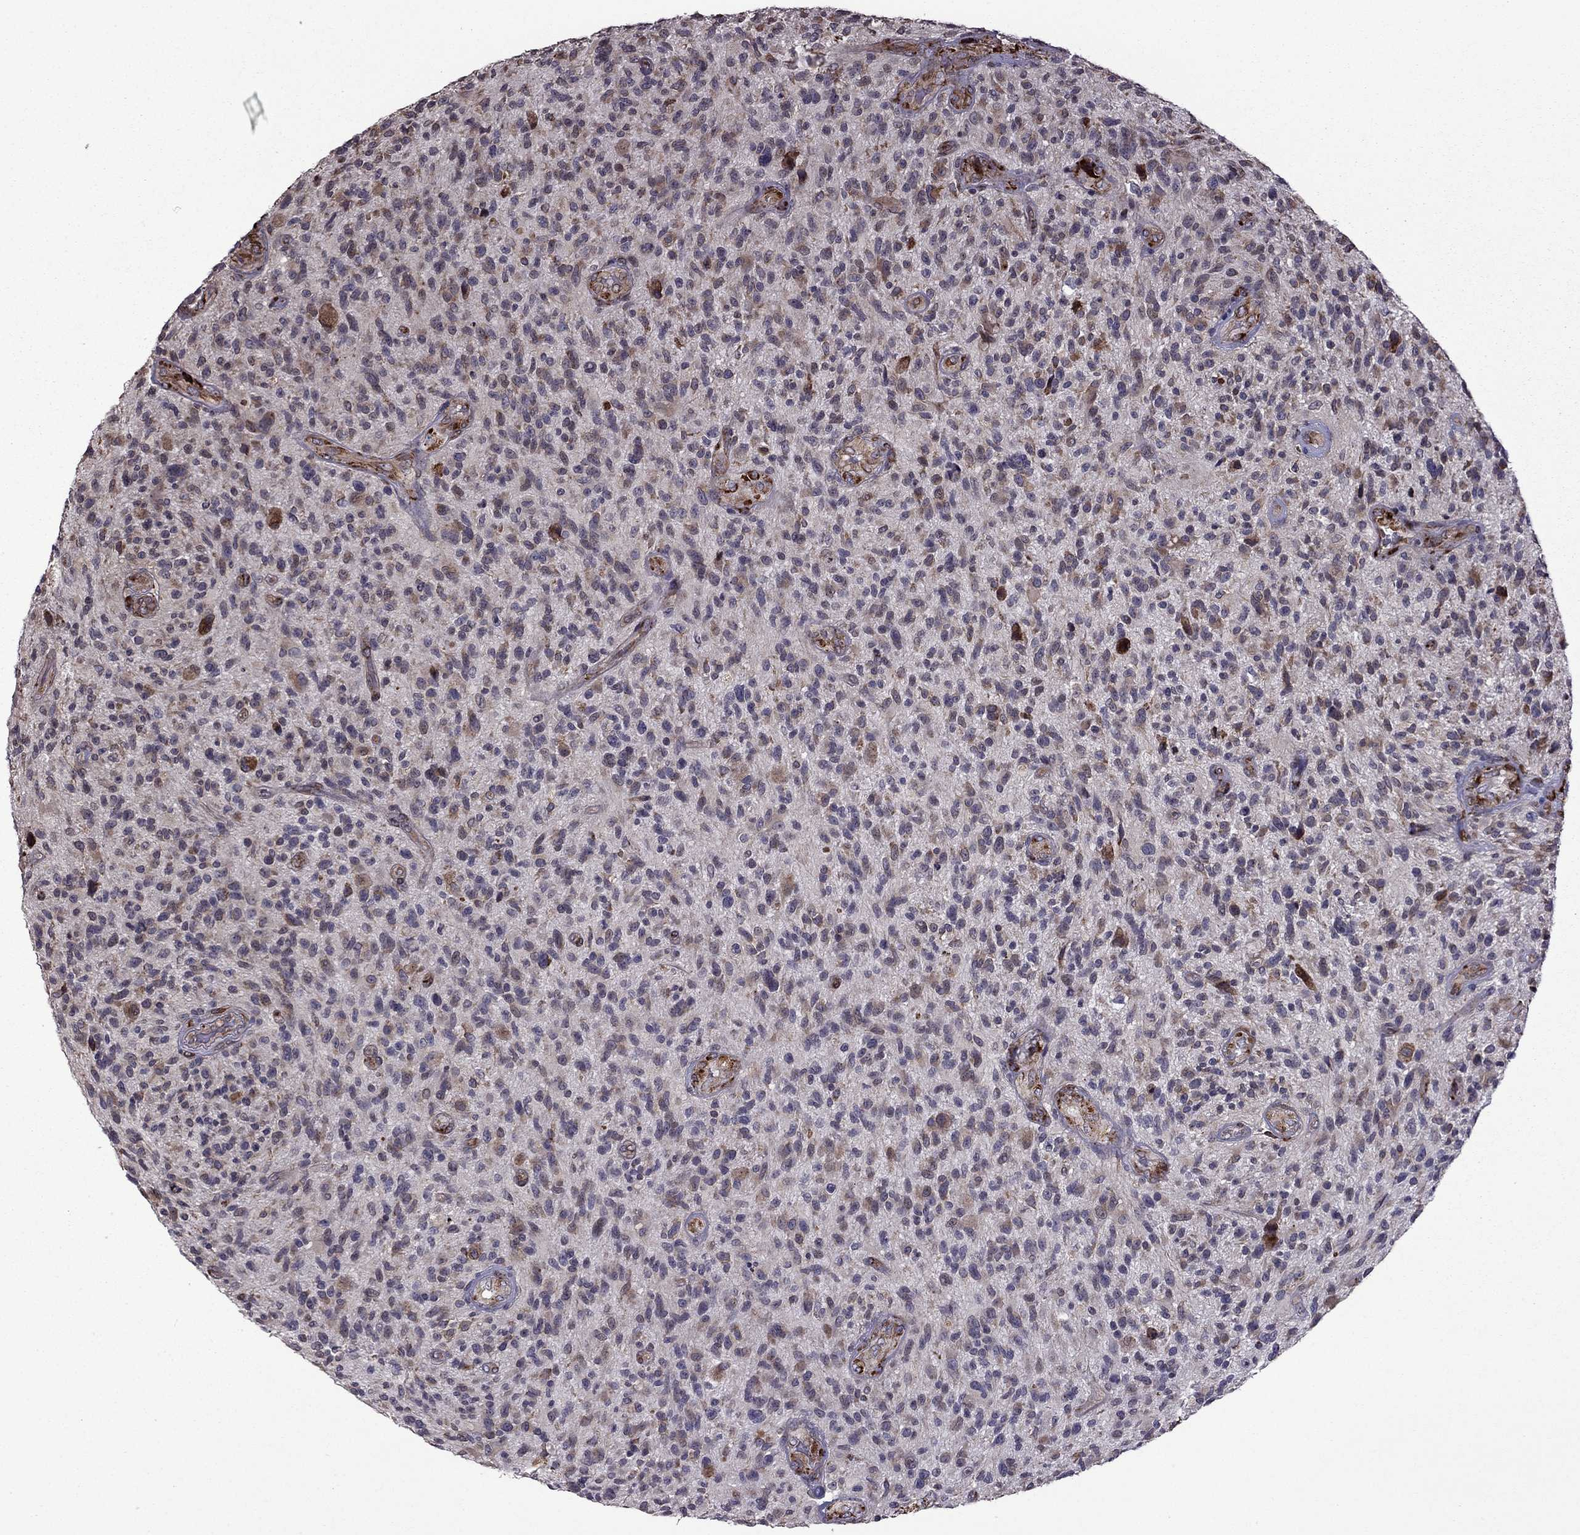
{"staining": {"intensity": "negative", "quantity": "none", "location": "none"}, "tissue": "glioma", "cell_type": "Tumor cells", "image_type": "cancer", "snomed": [{"axis": "morphology", "description": "Glioma, malignant, High grade"}, {"axis": "topography", "description": "Brain"}], "caption": "This is an immunohistochemistry micrograph of high-grade glioma (malignant). There is no staining in tumor cells.", "gene": "IKBIP", "patient": {"sex": "male", "age": 47}}